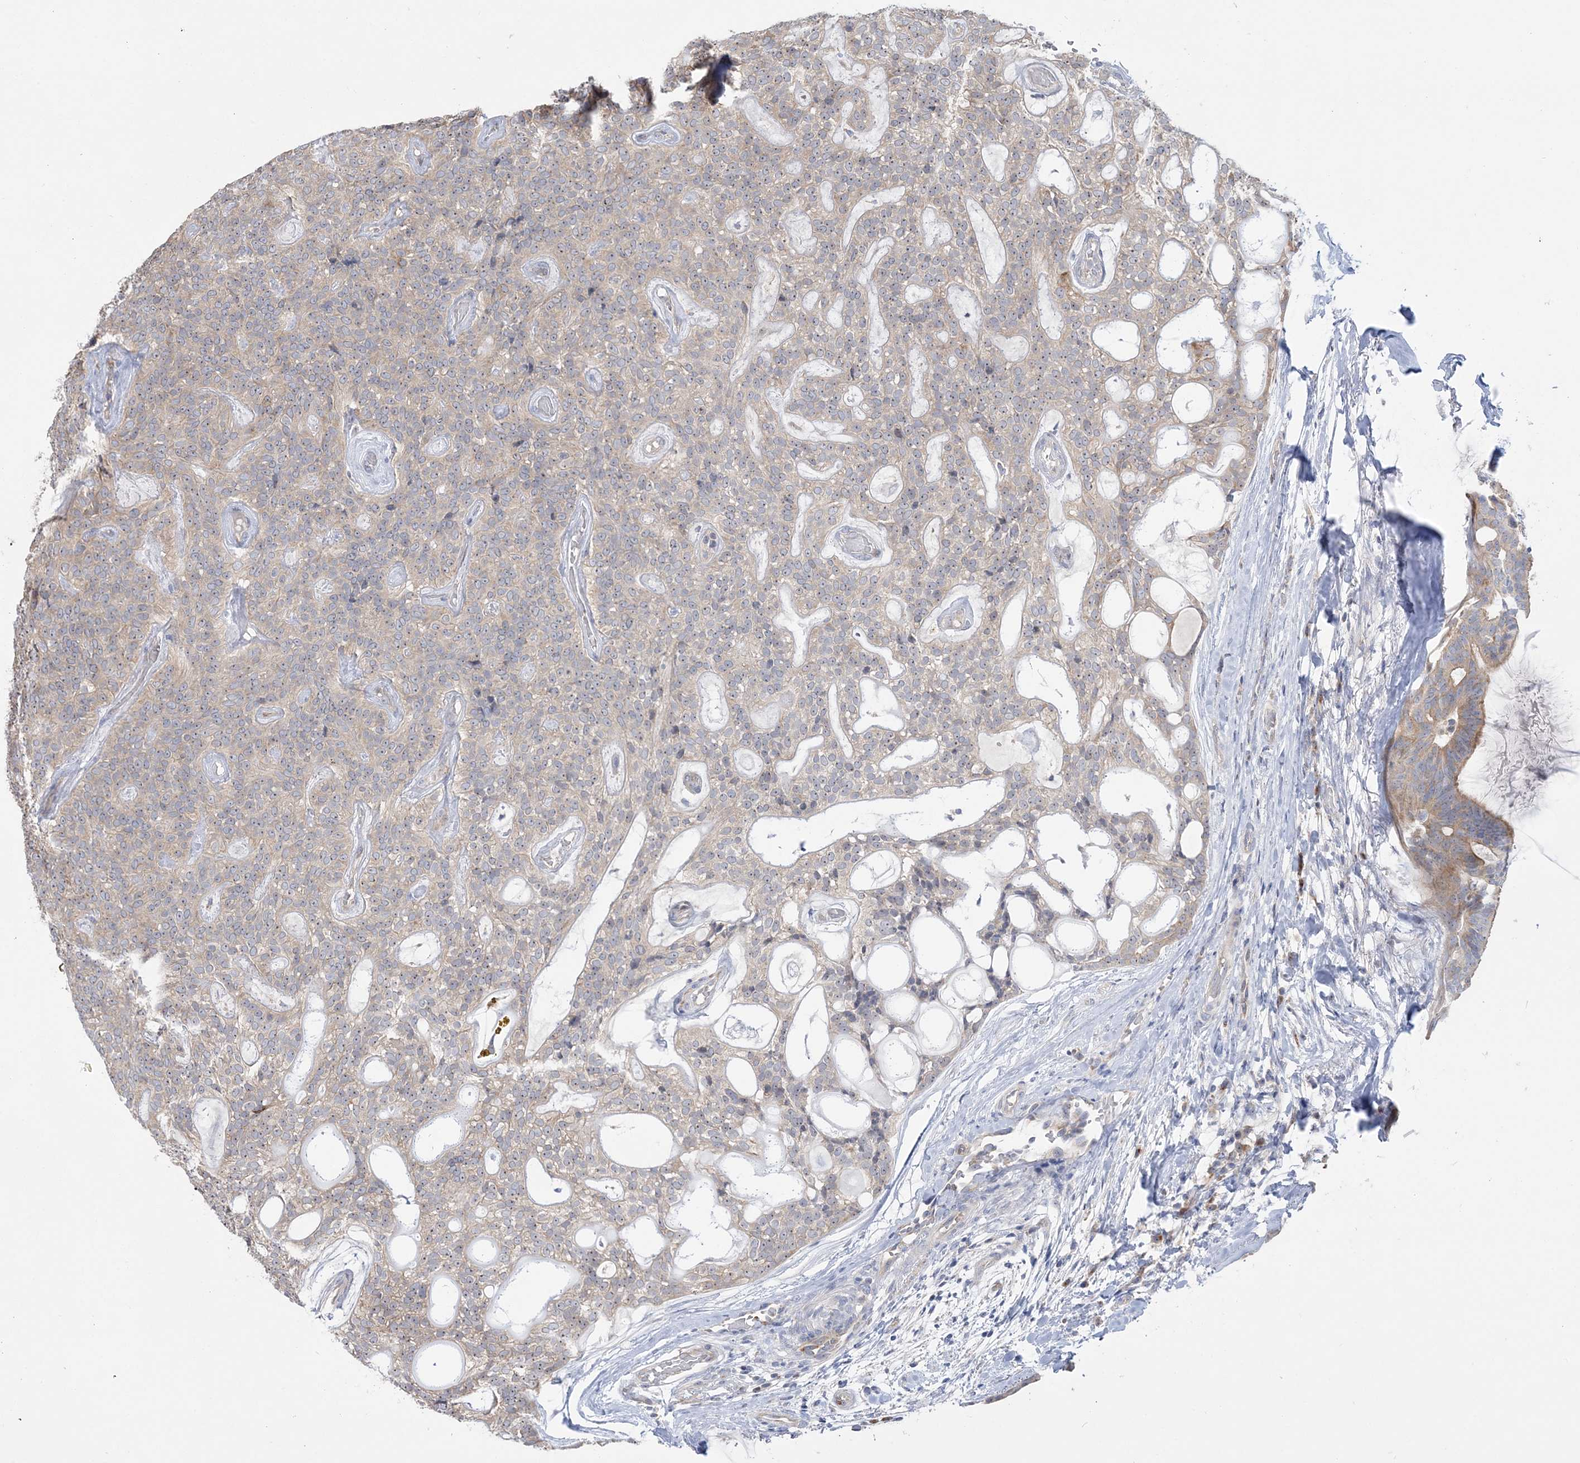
{"staining": {"intensity": "weak", "quantity": "25%-75%", "location": "cytoplasmic/membranous"}, "tissue": "head and neck cancer", "cell_type": "Tumor cells", "image_type": "cancer", "snomed": [{"axis": "morphology", "description": "Adenocarcinoma, NOS"}, {"axis": "topography", "description": "Head-Neck"}], "caption": "Adenocarcinoma (head and neck) was stained to show a protein in brown. There is low levels of weak cytoplasmic/membranous expression in approximately 25%-75% of tumor cells.", "gene": "MMADHC", "patient": {"sex": "male", "age": 66}}